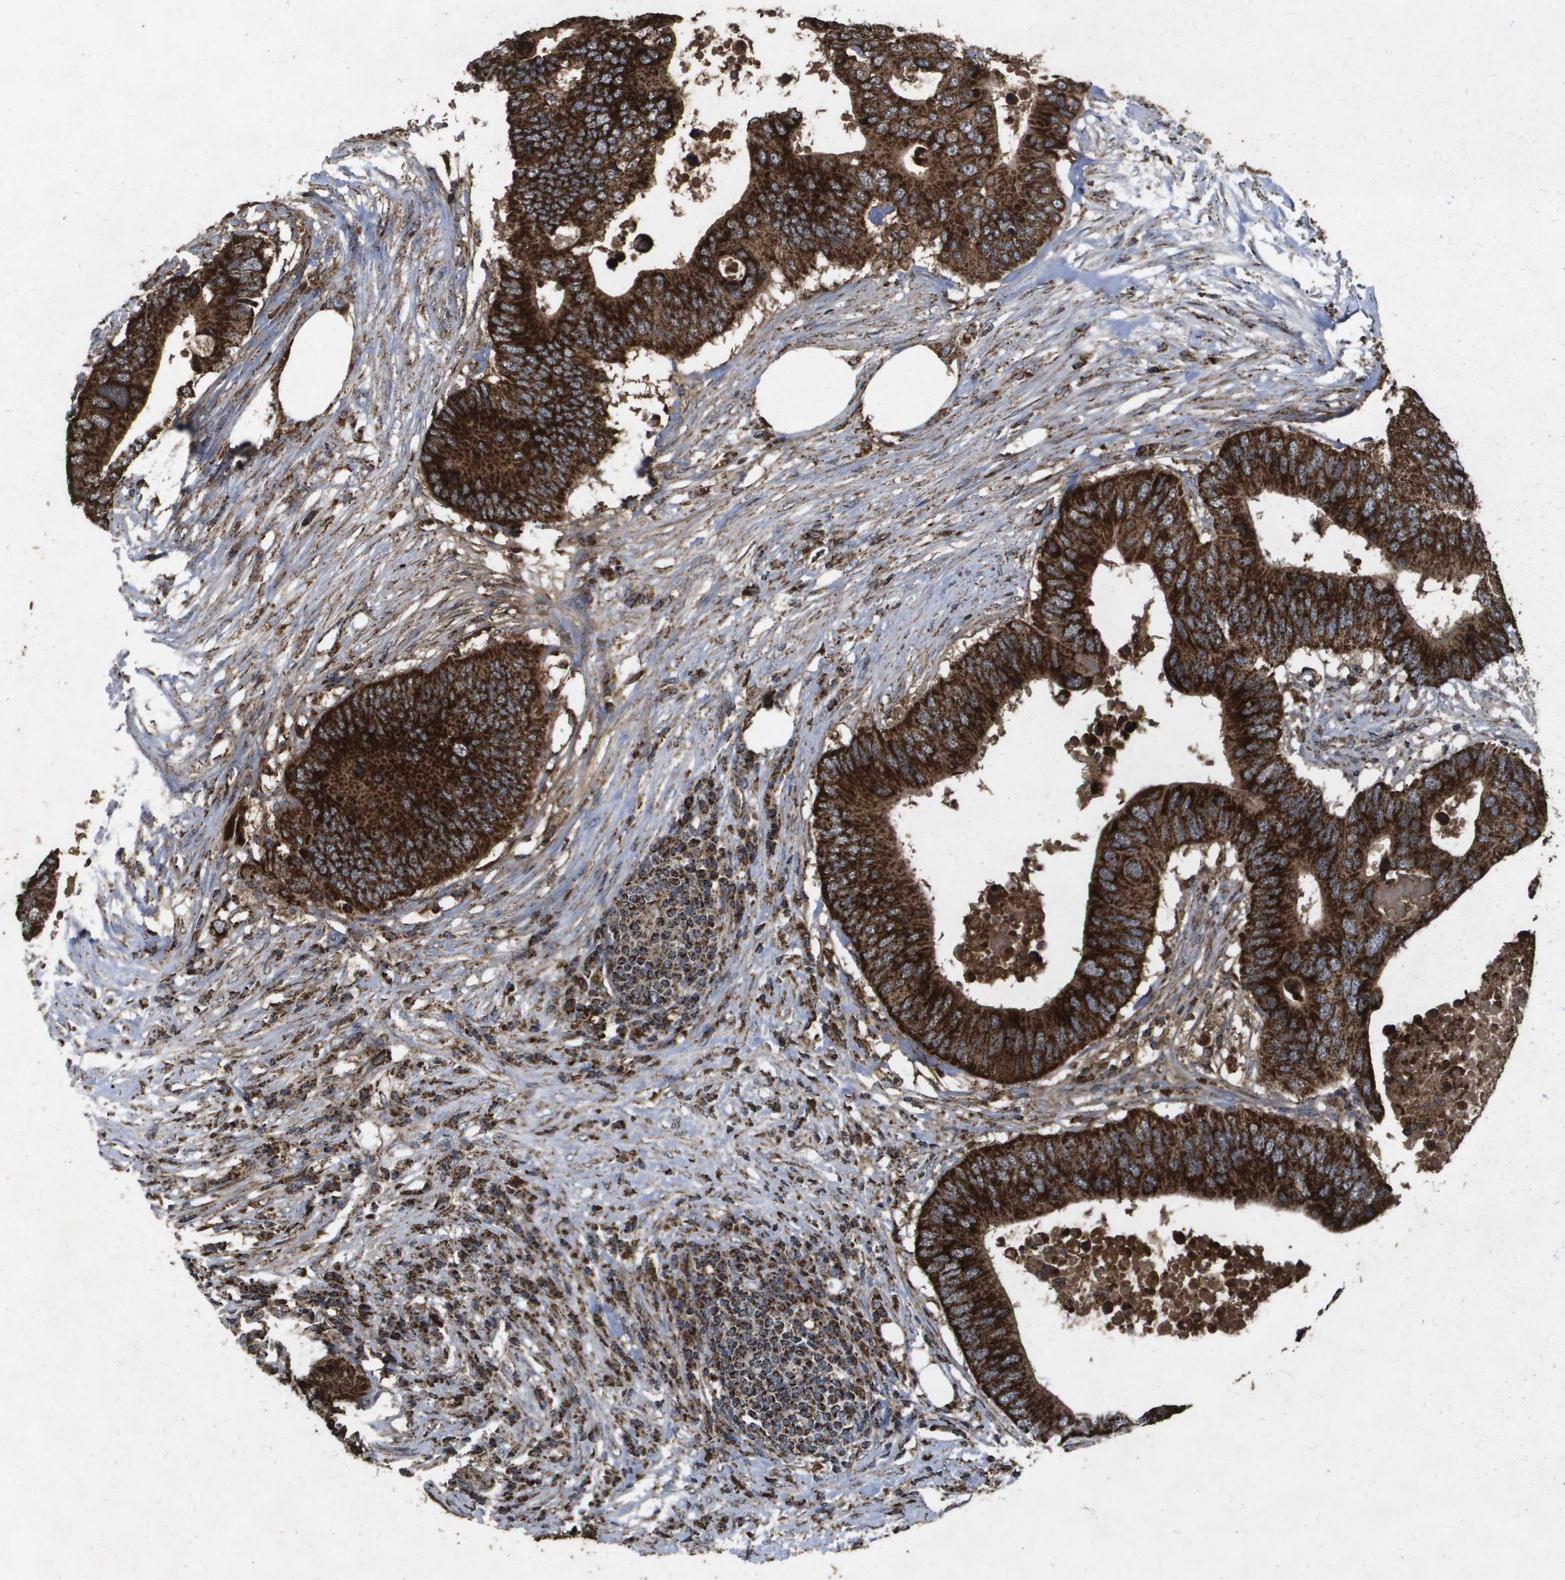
{"staining": {"intensity": "strong", "quantity": ">75%", "location": "cytoplasmic/membranous"}, "tissue": "colorectal cancer", "cell_type": "Tumor cells", "image_type": "cancer", "snomed": [{"axis": "morphology", "description": "Adenocarcinoma, NOS"}, {"axis": "topography", "description": "Colon"}], "caption": "IHC micrograph of human colorectal cancer stained for a protein (brown), which reveals high levels of strong cytoplasmic/membranous positivity in about >75% of tumor cells.", "gene": "HSPE1", "patient": {"sex": "male", "age": 71}}